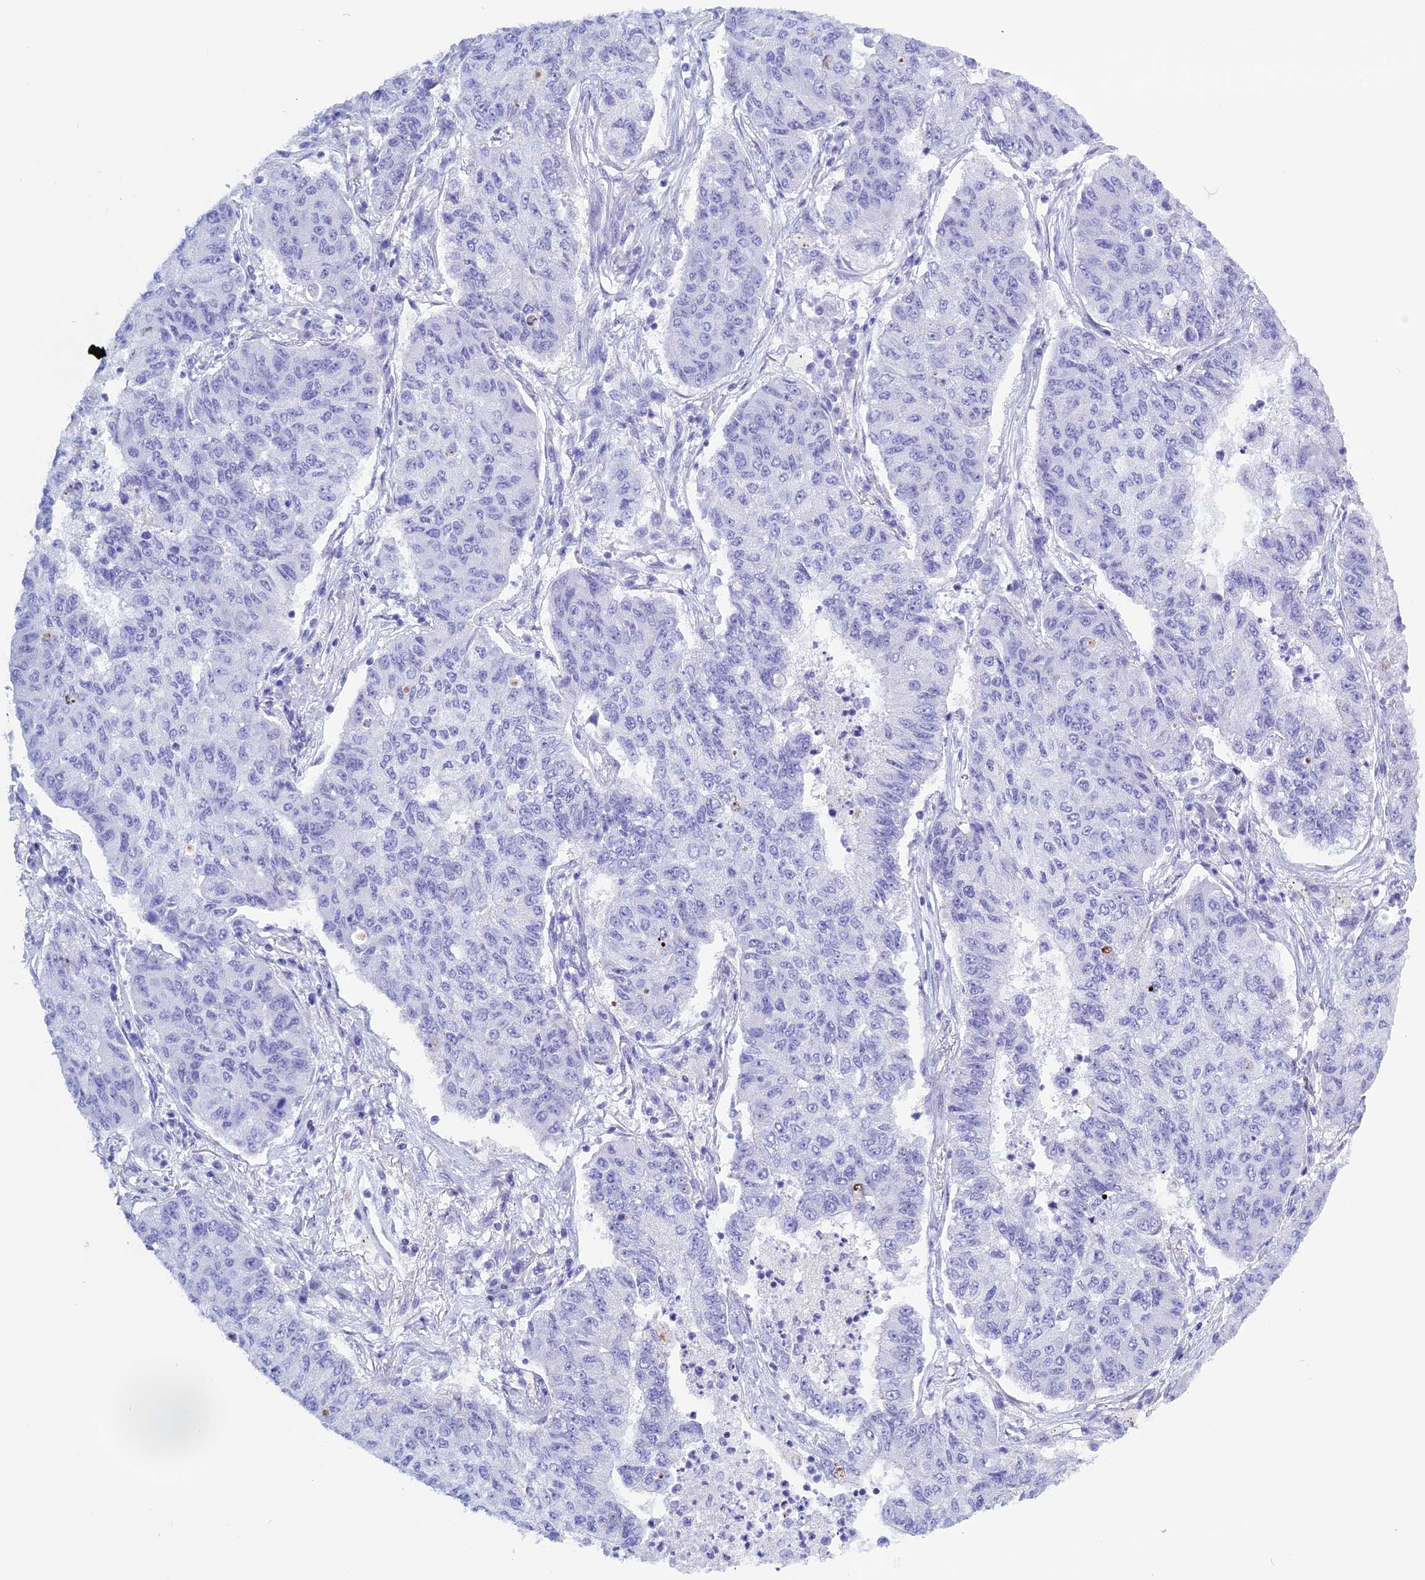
{"staining": {"intensity": "negative", "quantity": "none", "location": "none"}, "tissue": "lung cancer", "cell_type": "Tumor cells", "image_type": "cancer", "snomed": [{"axis": "morphology", "description": "Squamous cell carcinoma, NOS"}, {"axis": "topography", "description": "Lung"}], "caption": "IHC photomicrograph of squamous cell carcinoma (lung) stained for a protein (brown), which demonstrates no positivity in tumor cells.", "gene": "KCTD21", "patient": {"sex": "male", "age": 74}}